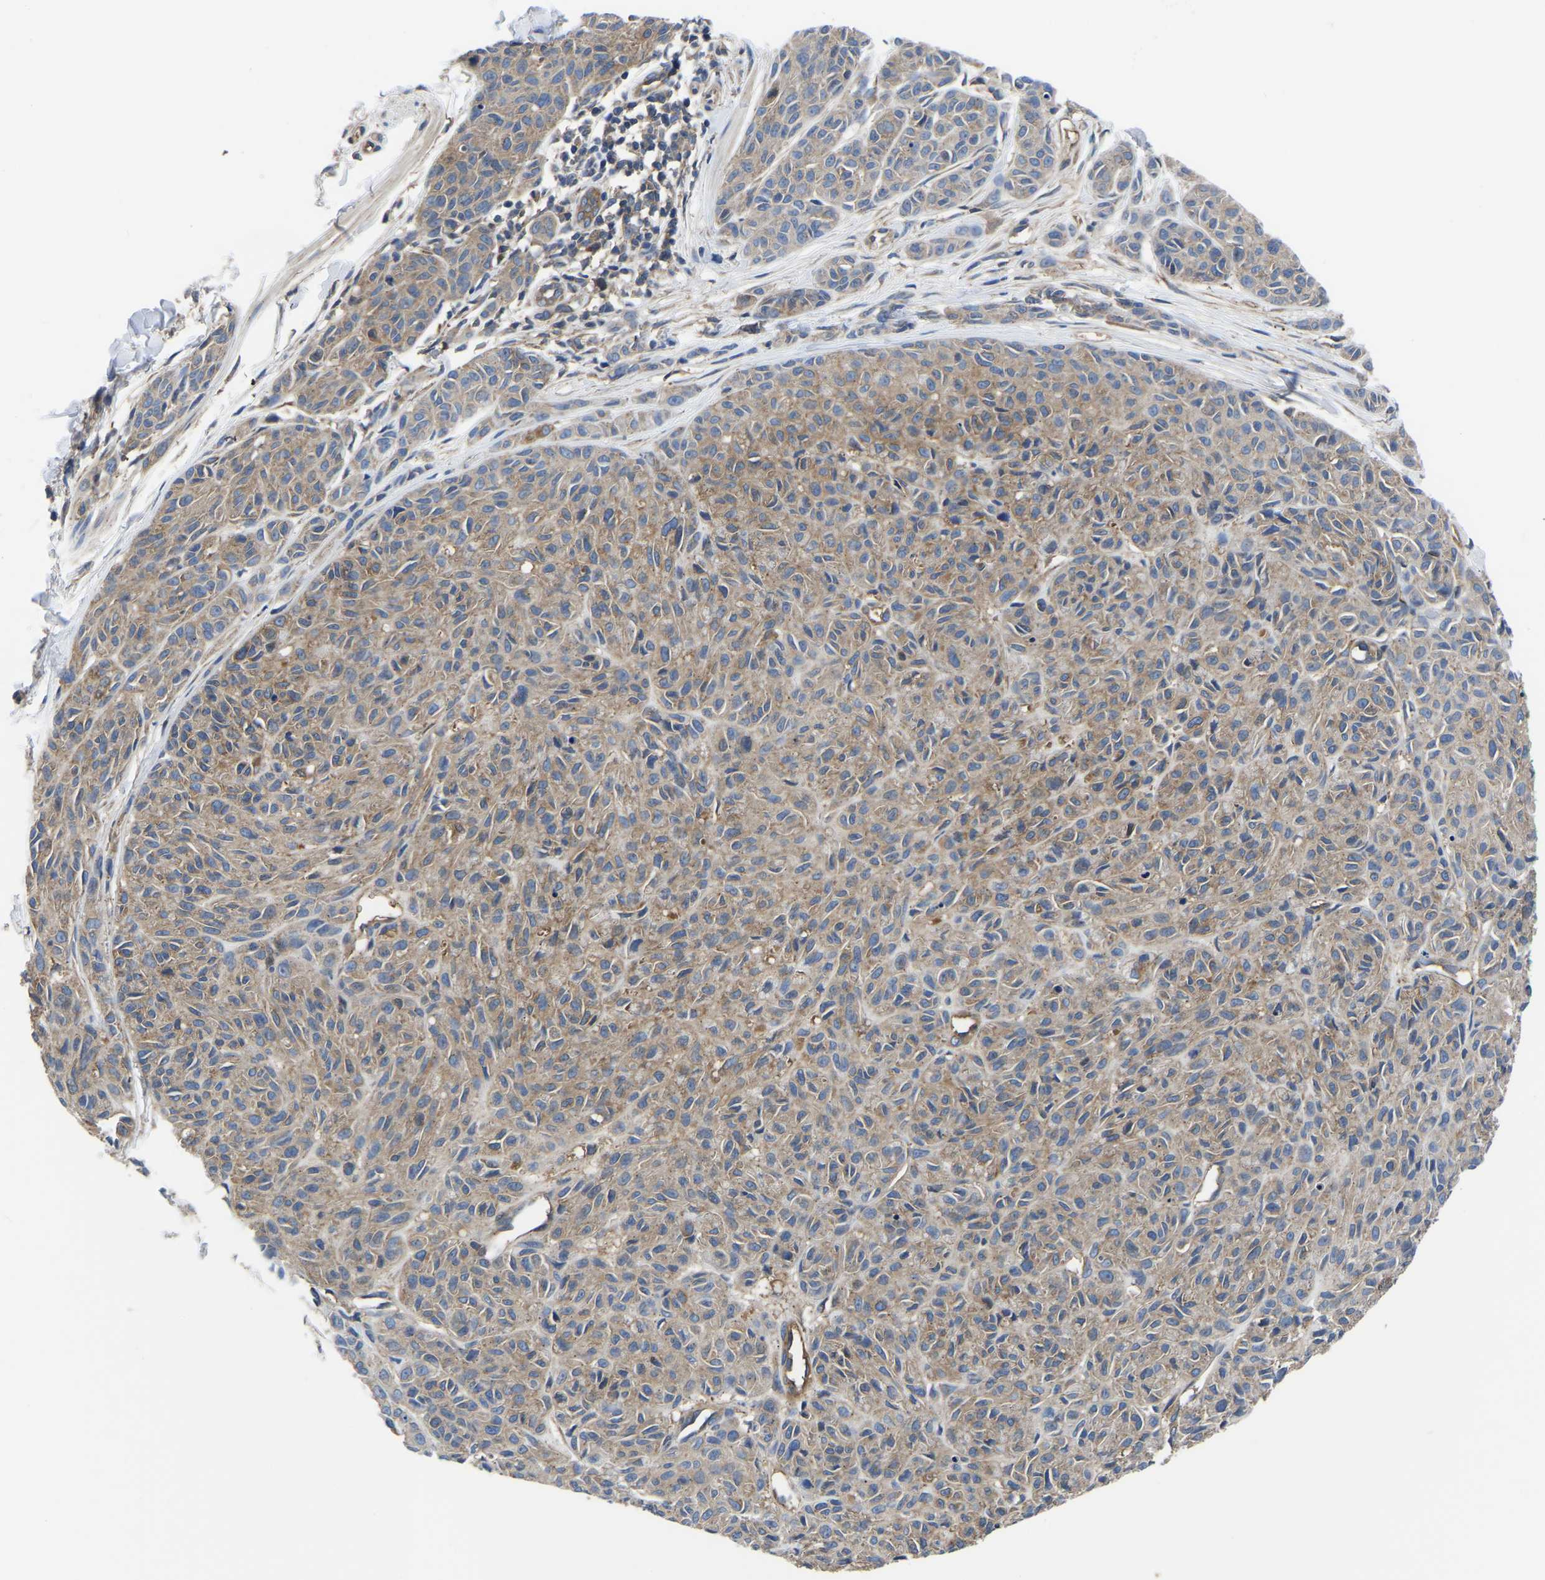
{"staining": {"intensity": "weak", "quantity": ">75%", "location": "cytoplasmic/membranous"}, "tissue": "melanoma", "cell_type": "Tumor cells", "image_type": "cancer", "snomed": [{"axis": "morphology", "description": "Malignant melanoma, NOS"}, {"axis": "topography", "description": "Skin"}], "caption": "Brown immunohistochemical staining in human melanoma exhibits weak cytoplasmic/membranous staining in about >75% of tumor cells.", "gene": "TFG", "patient": {"sex": "male", "age": 62}}